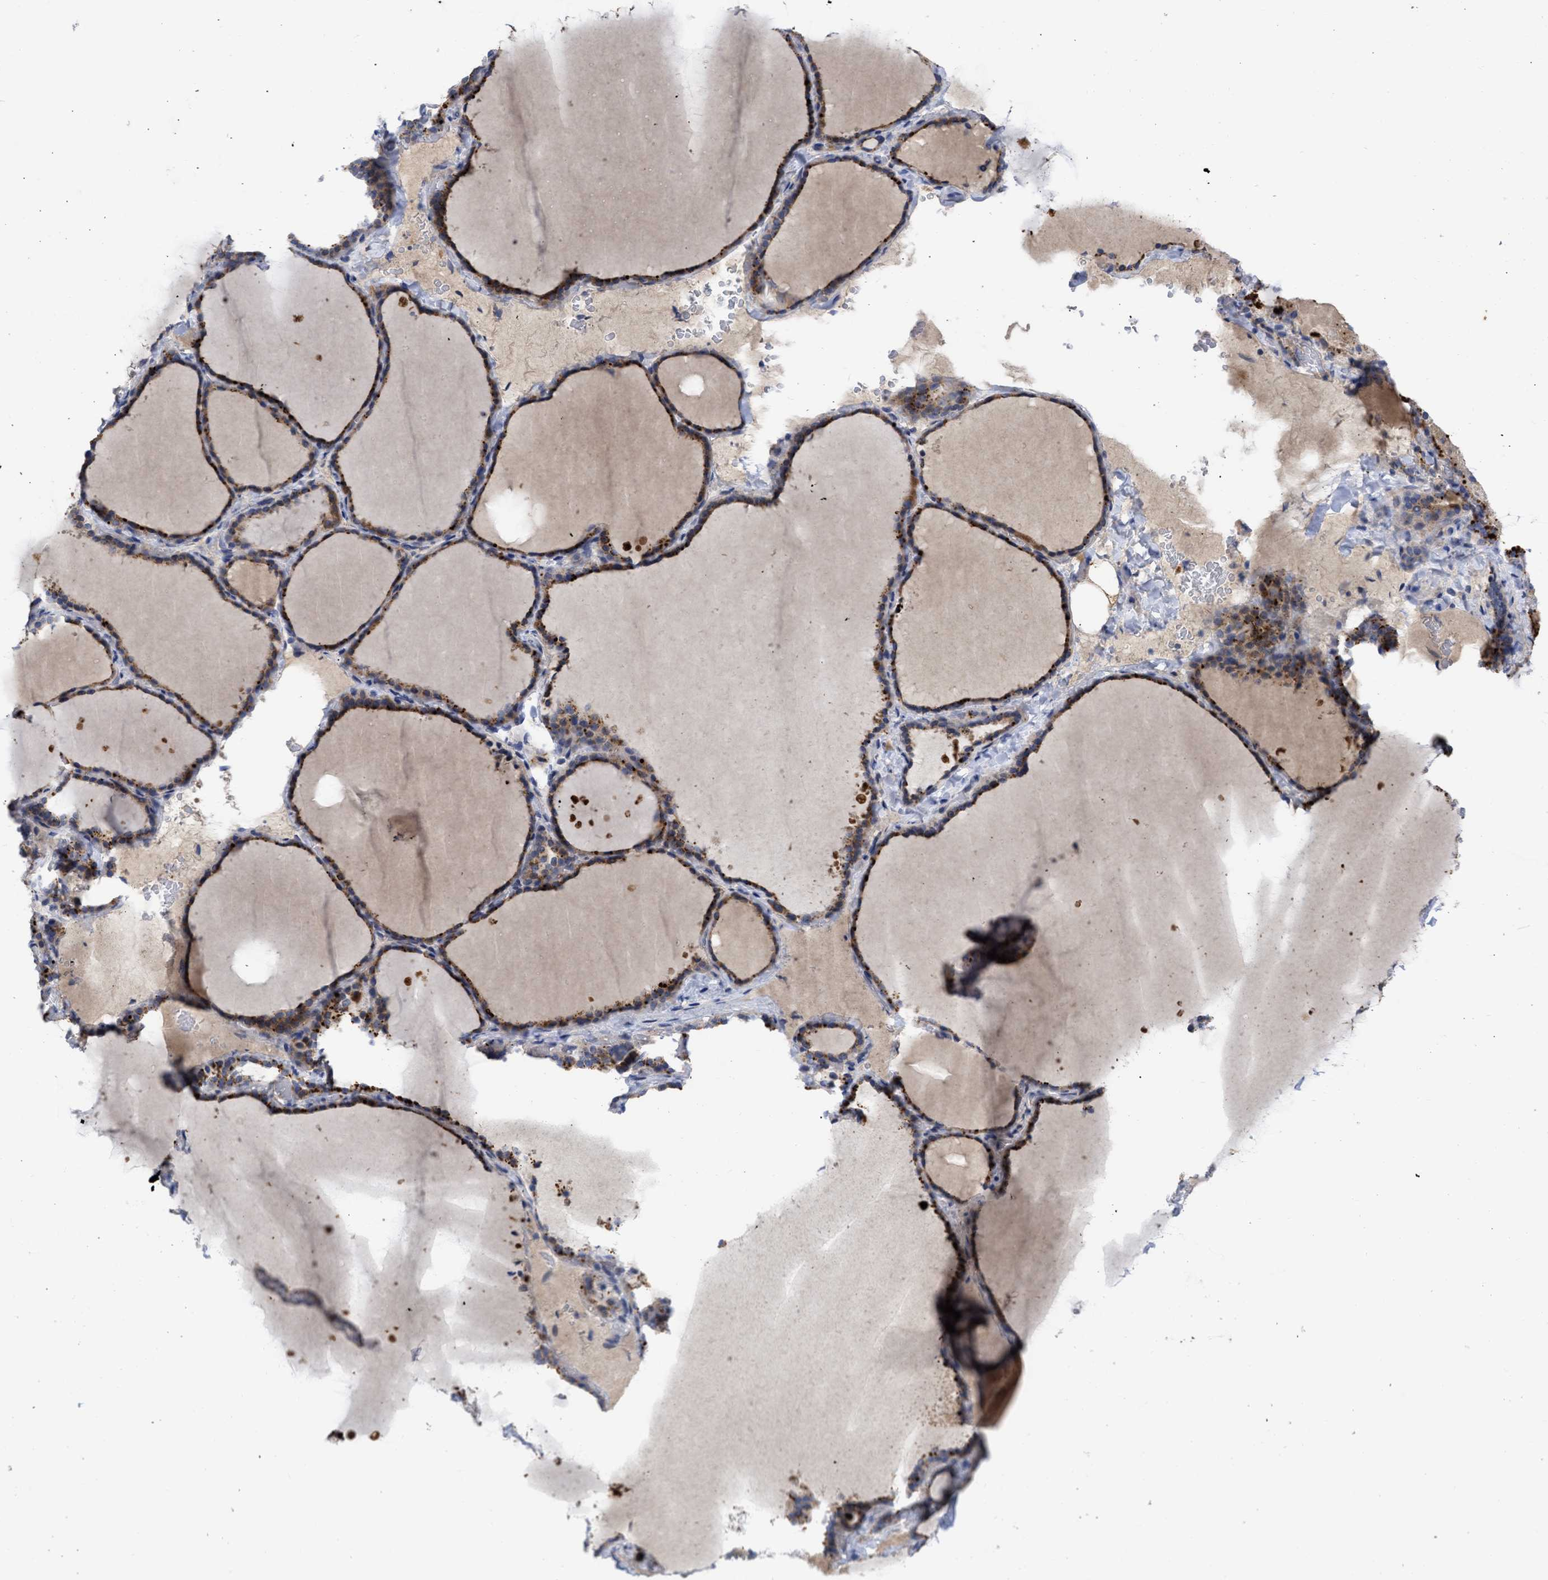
{"staining": {"intensity": "moderate", "quantity": "25%-75%", "location": "cytoplasmic/membranous"}, "tissue": "thyroid gland", "cell_type": "Glandular cells", "image_type": "normal", "snomed": [{"axis": "morphology", "description": "Normal tissue, NOS"}, {"axis": "topography", "description": "Thyroid gland"}], "caption": "Thyroid gland stained for a protein (brown) shows moderate cytoplasmic/membranous positive expression in approximately 25%-75% of glandular cells.", "gene": "ARHGEF4", "patient": {"sex": "female", "age": 28}}